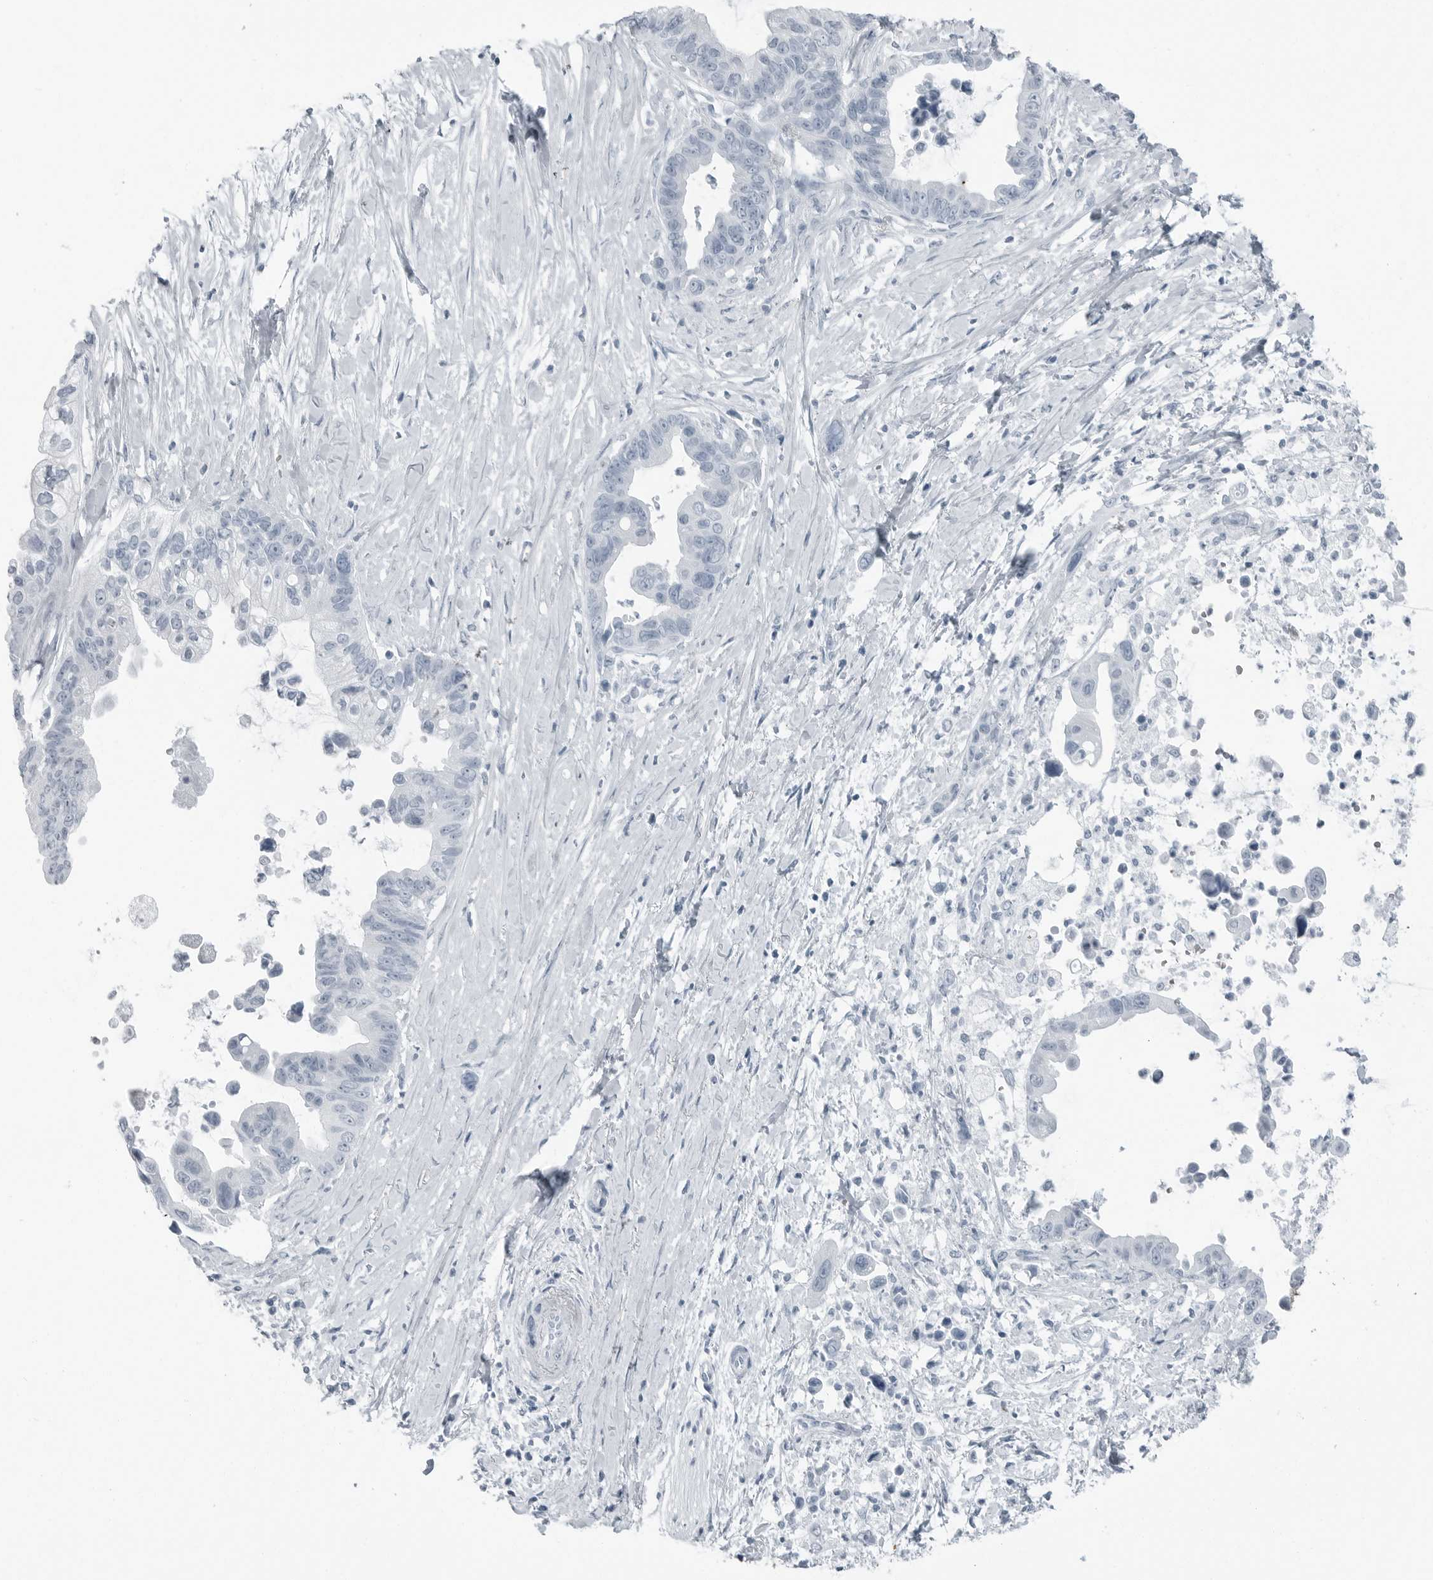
{"staining": {"intensity": "negative", "quantity": "none", "location": "none"}, "tissue": "pancreatic cancer", "cell_type": "Tumor cells", "image_type": "cancer", "snomed": [{"axis": "morphology", "description": "Adenocarcinoma, NOS"}, {"axis": "topography", "description": "Pancreas"}], "caption": "Tumor cells are negative for protein expression in human adenocarcinoma (pancreatic).", "gene": "FABP6", "patient": {"sex": "female", "age": 72}}